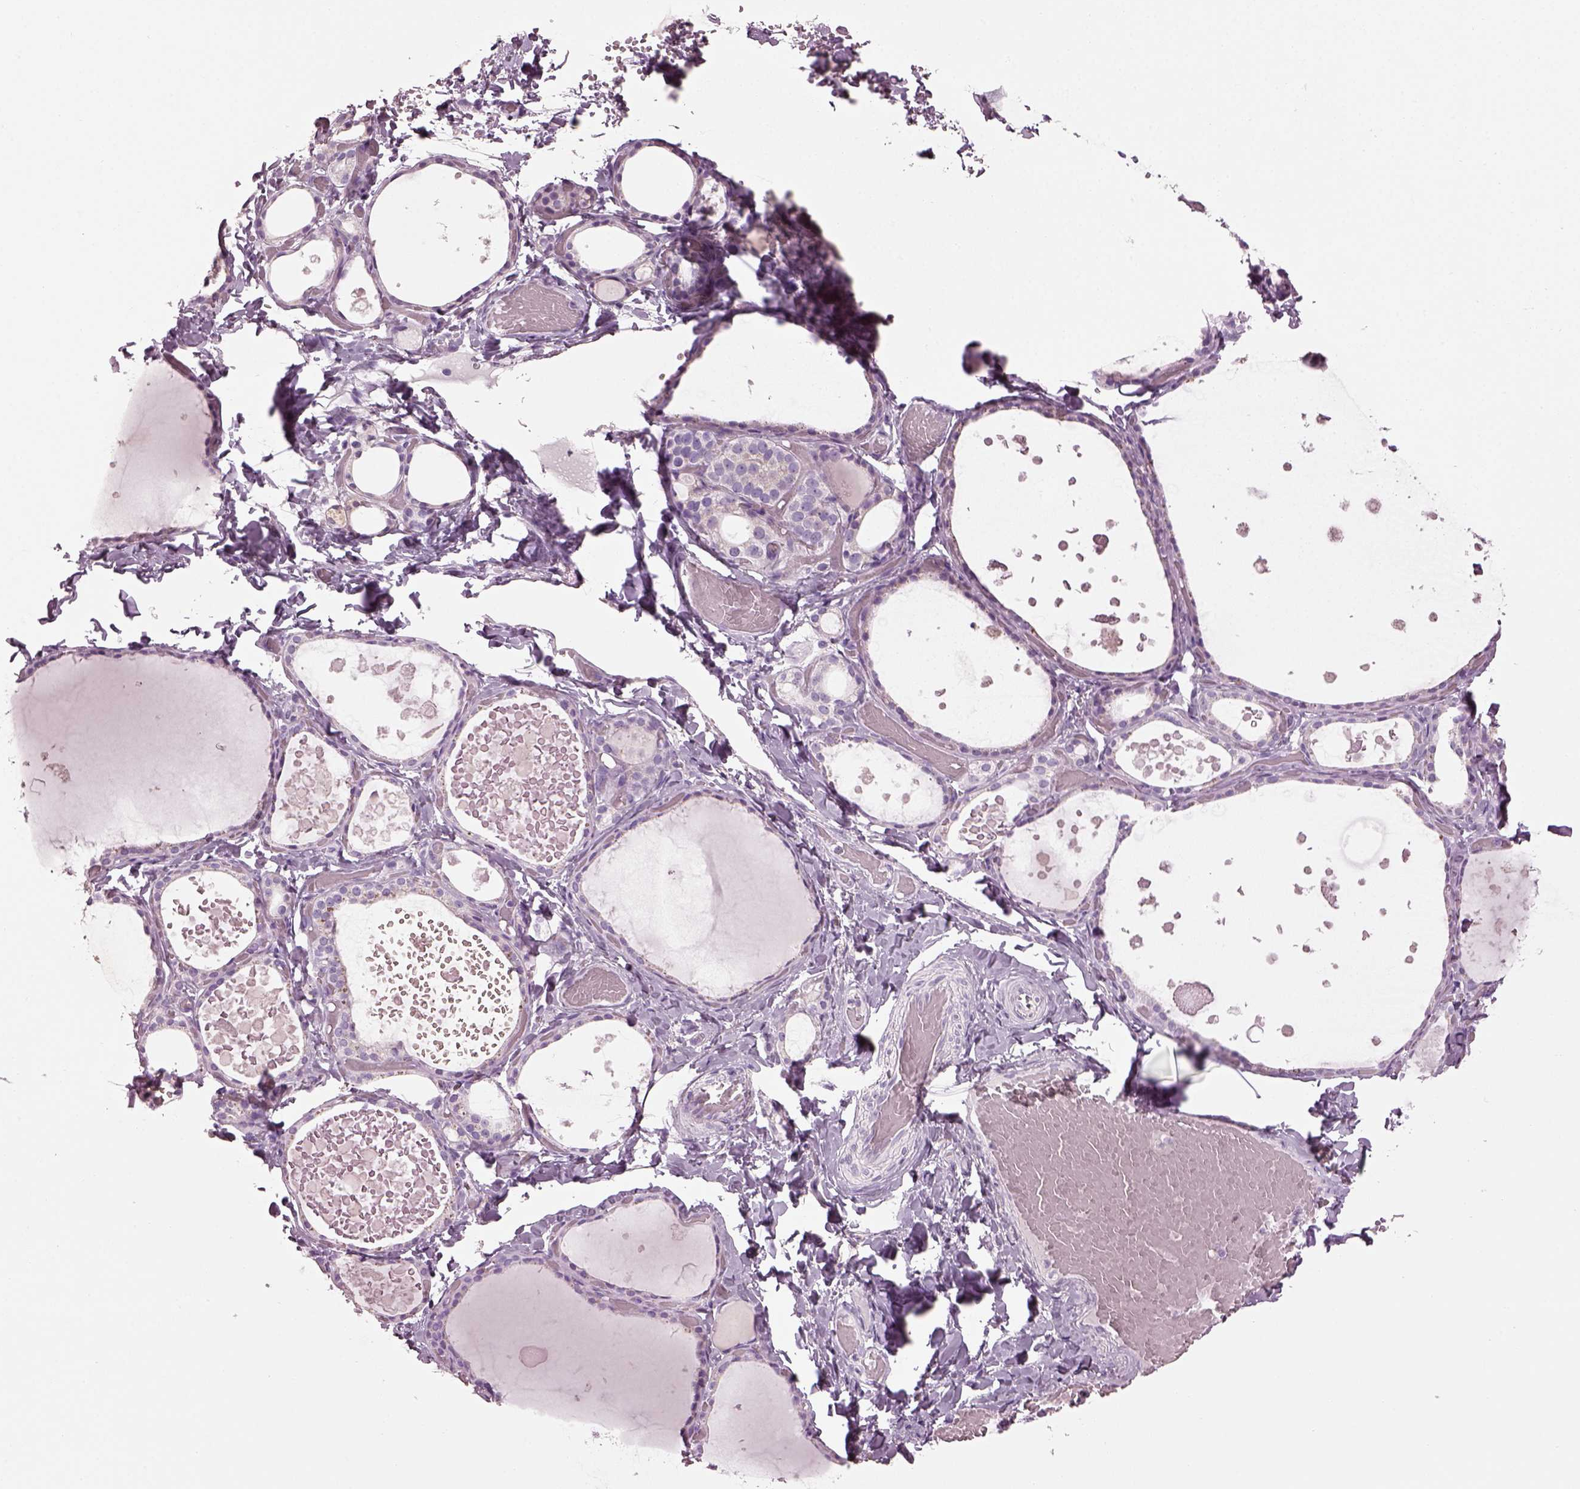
{"staining": {"intensity": "negative", "quantity": "none", "location": "none"}, "tissue": "thyroid gland", "cell_type": "Glandular cells", "image_type": "normal", "snomed": [{"axis": "morphology", "description": "Normal tissue, NOS"}, {"axis": "topography", "description": "Thyroid gland"}], "caption": "Human thyroid gland stained for a protein using immunohistochemistry (IHC) shows no expression in glandular cells.", "gene": "TMEM231", "patient": {"sex": "female", "age": 56}}